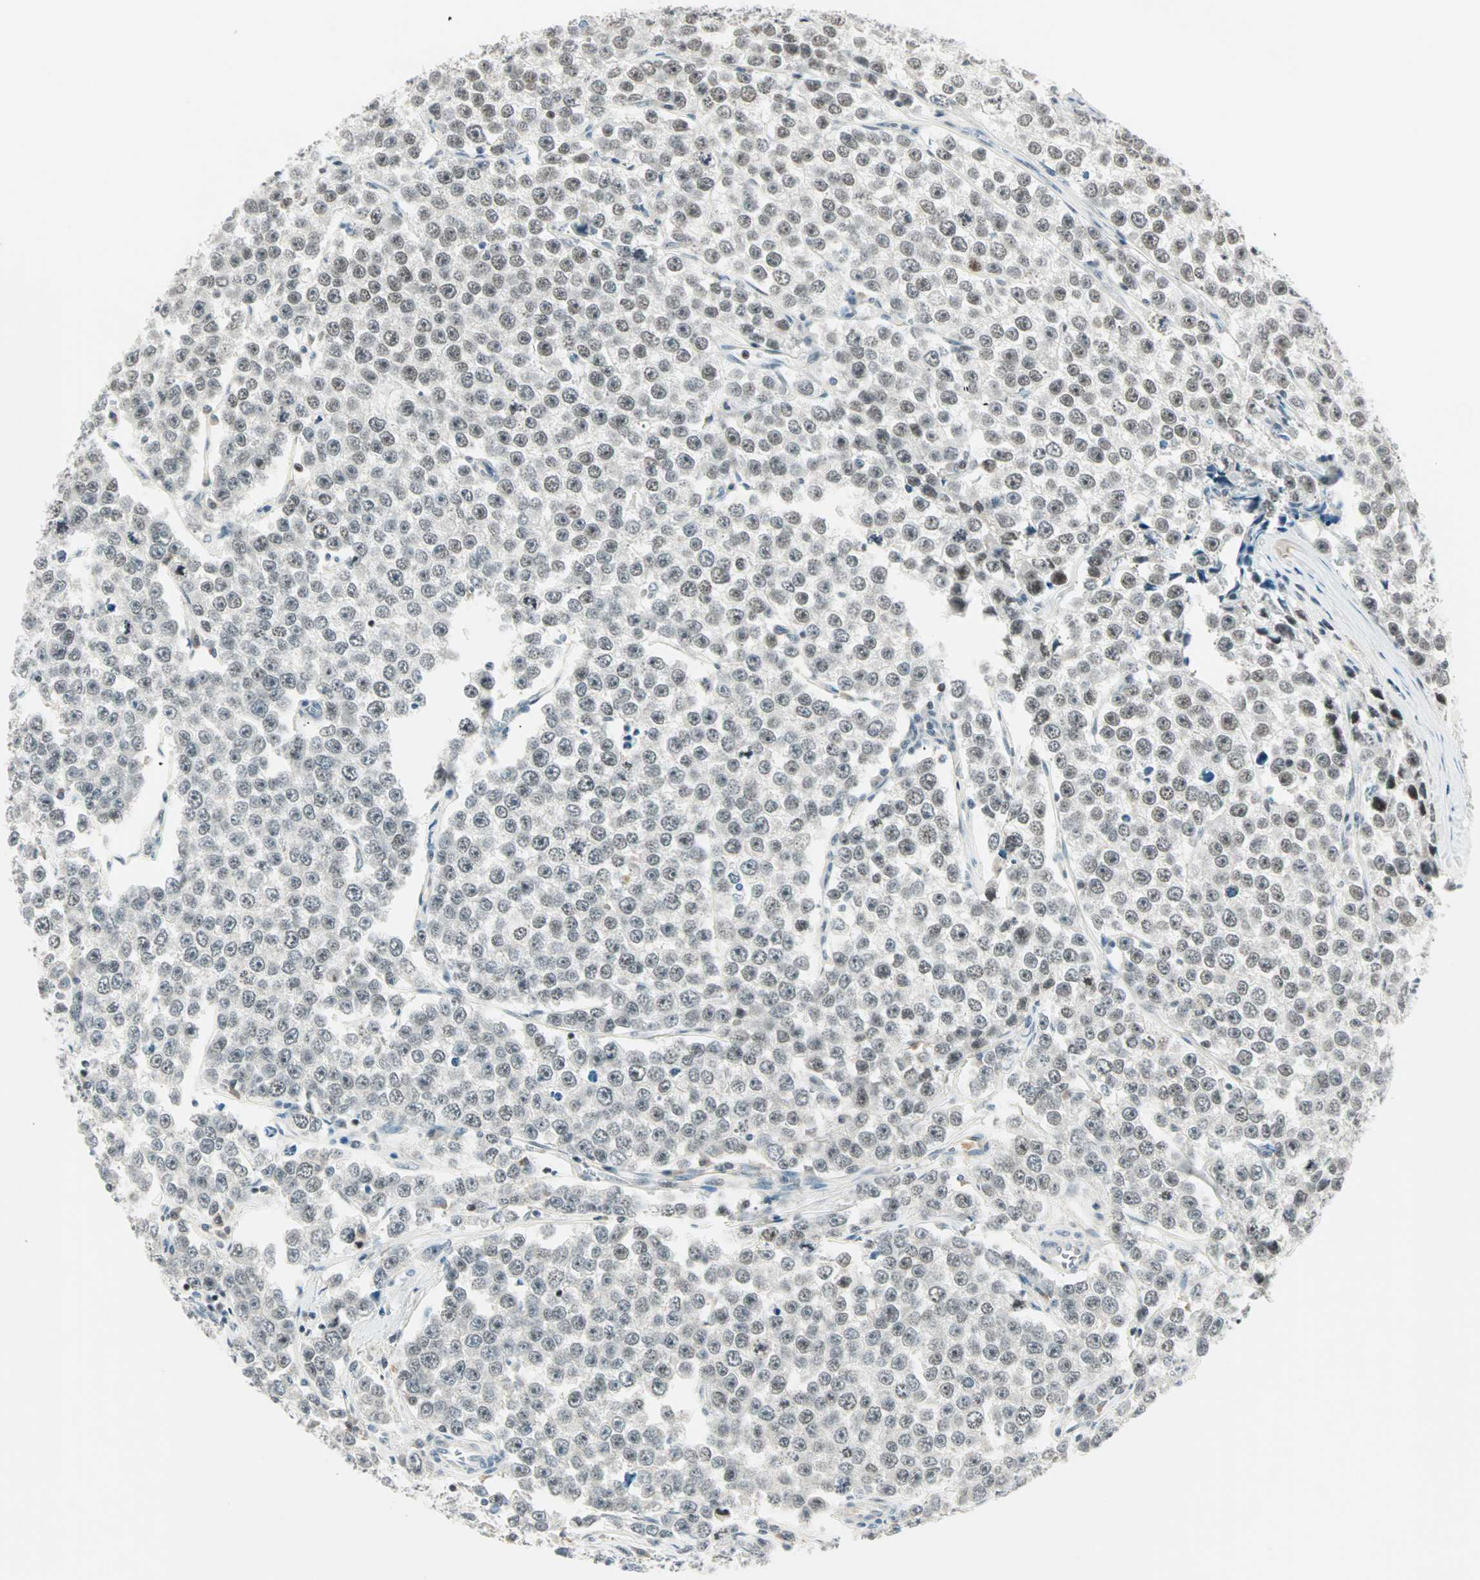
{"staining": {"intensity": "weak", "quantity": "25%-75%", "location": "nuclear"}, "tissue": "testis cancer", "cell_type": "Tumor cells", "image_type": "cancer", "snomed": [{"axis": "morphology", "description": "Seminoma, NOS"}, {"axis": "morphology", "description": "Carcinoma, Embryonal, NOS"}, {"axis": "topography", "description": "Testis"}], "caption": "Embryonal carcinoma (testis) was stained to show a protein in brown. There is low levels of weak nuclear expression in about 25%-75% of tumor cells. (Stains: DAB in brown, nuclei in blue, Microscopy: brightfield microscopy at high magnification).", "gene": "SIN3A", "patient": {"sex": "male", "age": 52}}